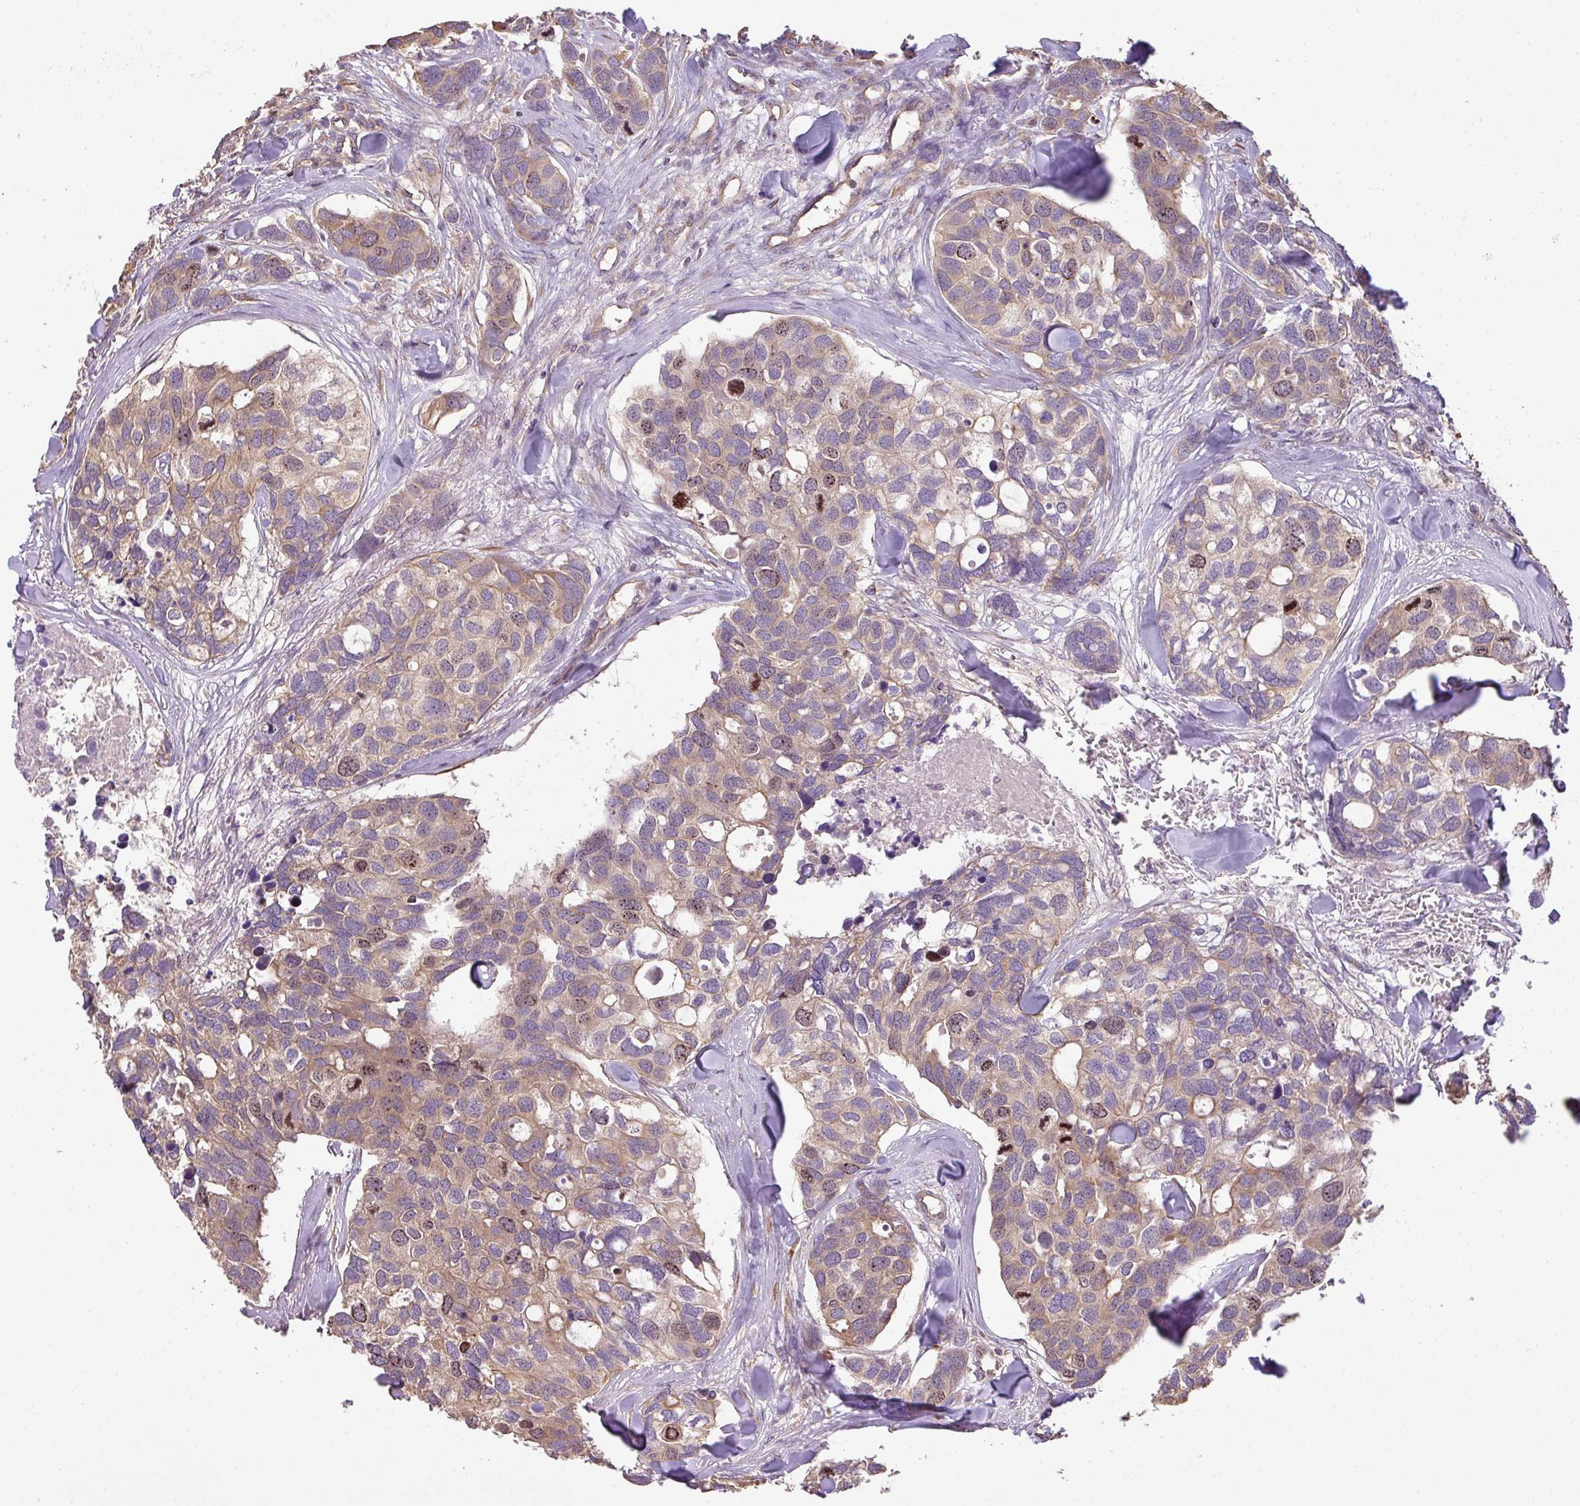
{"staining": {"intensity": "moderate", "quantity": ">75%", "location": "cytoplasmic/membranous,nuclear"}, "tissue": "breast cancer", "cell_type": "Tumor cells", "image_type": "cancer", "snomed": [{"axis": "morphology", "description": "Duct carcinoma"}, {"axis": "topography", "description": "Breast"}], "caption": "An image of breast cancer stained for a protein reveals moderate cytoplasmic/membranous and nuclear brown staining in tumor cells.", "gene": "VENTX", "patient": {"sex": "female", "age": 83}}